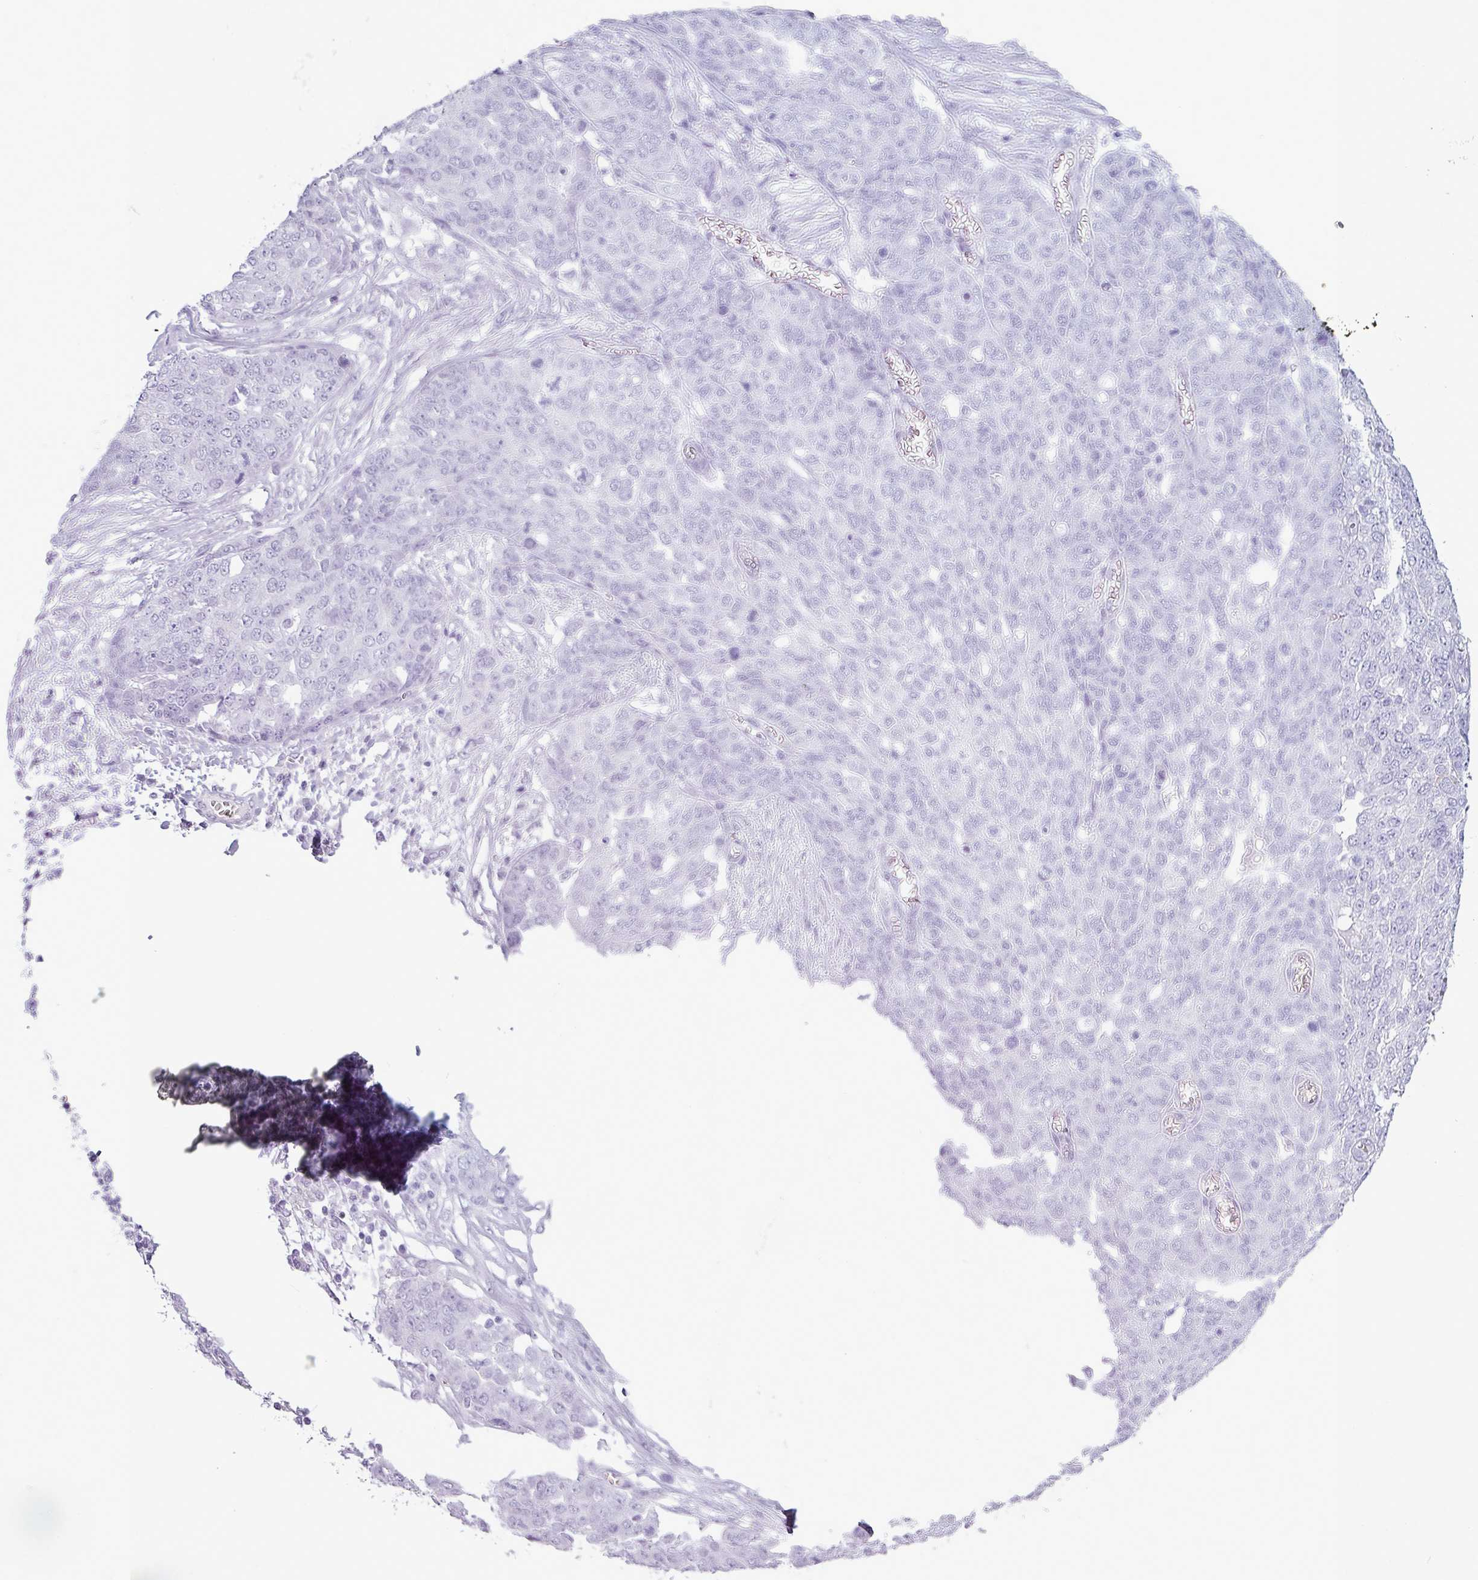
{"staining": {"intensity": "negative", "quantity": "none", "location": "none"}, "tissue": "ovarian cancer", "cell_type": "Tumor cells", "image_type": "cancer", "snomed": [{"axis": "morphology", "description": "Cystadenocarcinoma, serous, NOS"}, {"axis": "topography", "description": "Soft tissue"}, {"axis": "topography", "description": "Ovary"}], "caption": "Human serous cystadenocarcinoma (ovarian) stained for a protein using immunohistochemistry shows no positivity in tumor cells.", "gene": "AMY1B", "patient": {"sex": "female", "age": 57}}